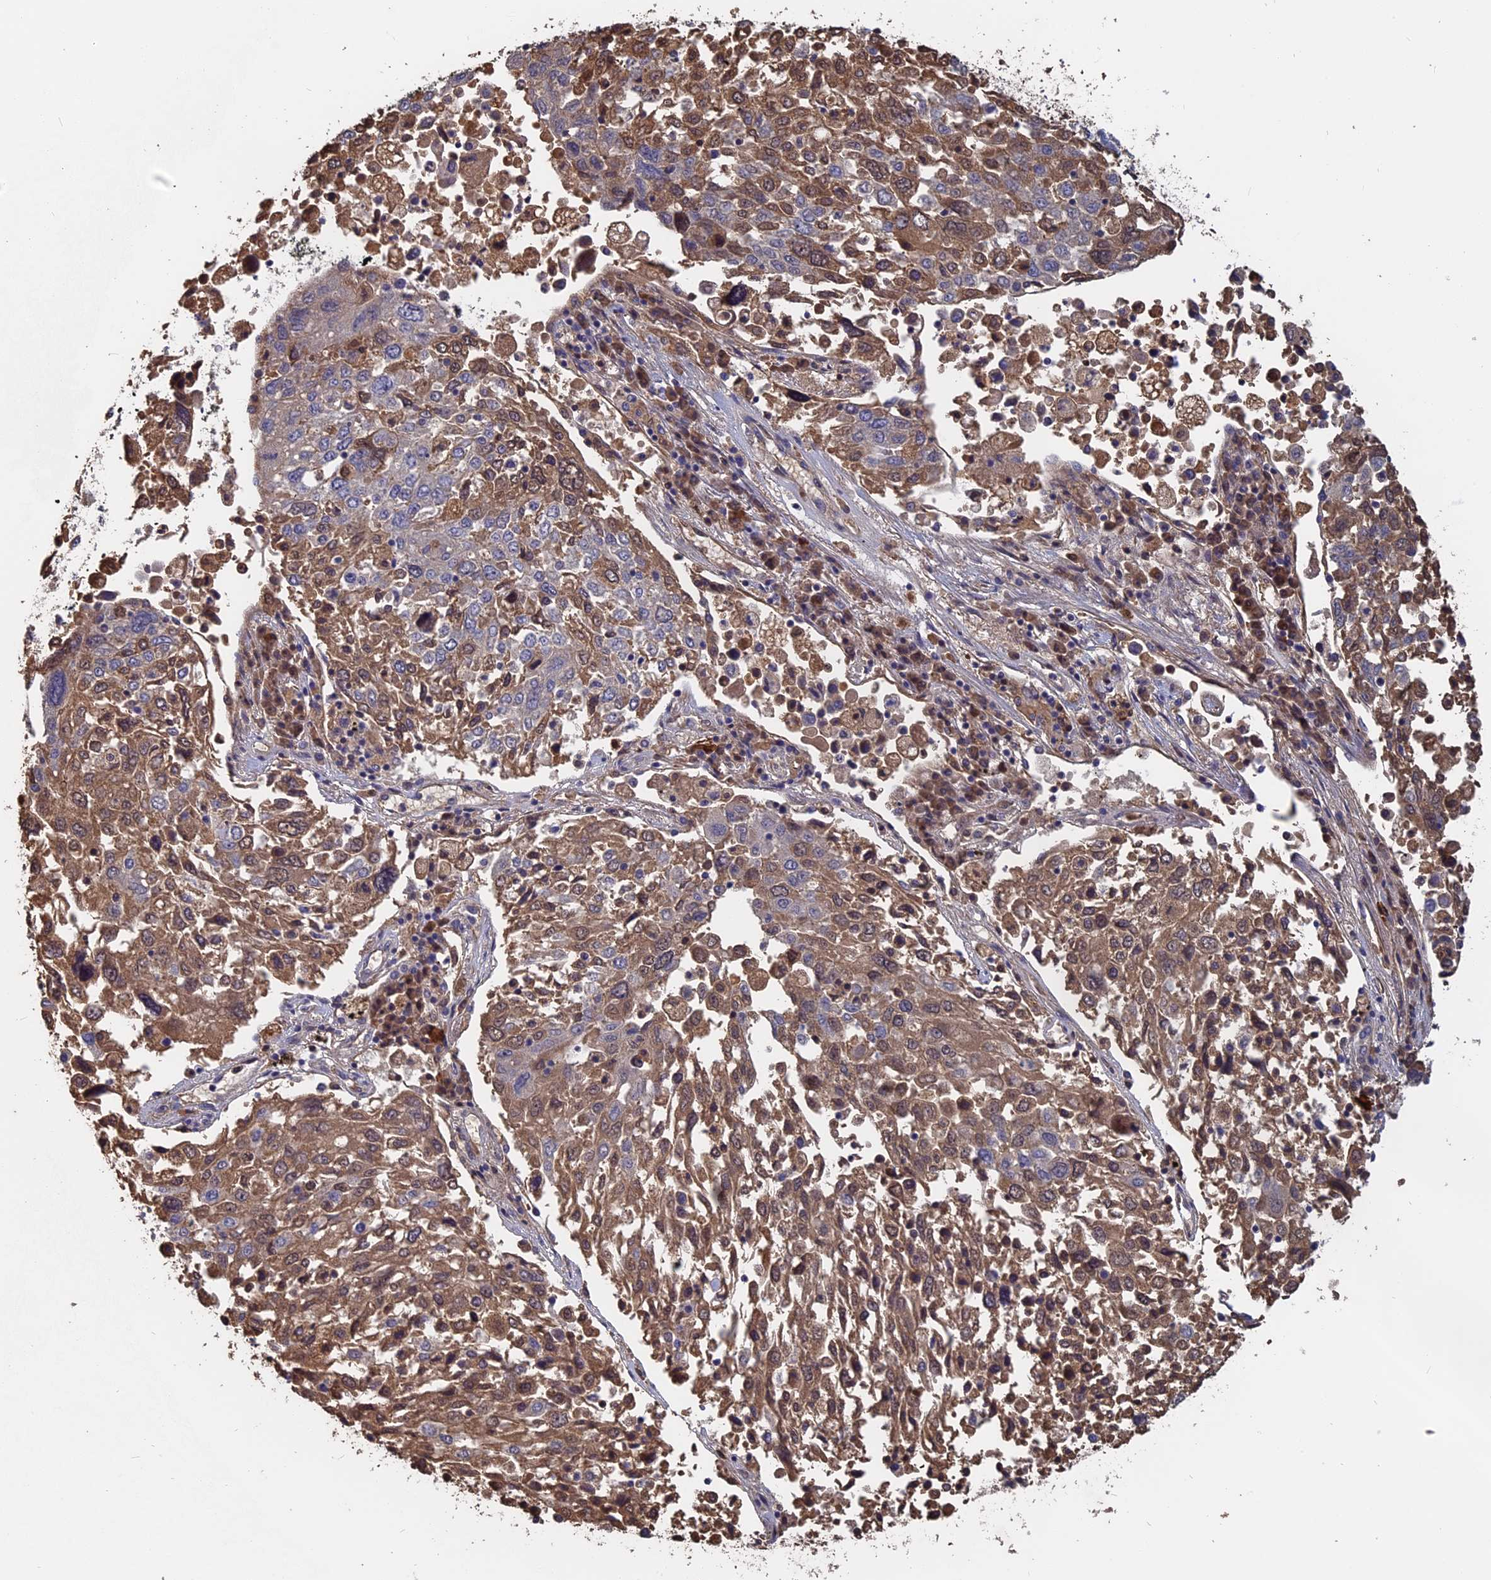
{"staining": {"intensity": "moderate", "quantity": ">75%", "location": "cytoplasmic/membranous"}, "tissue": "lung cancer", "cell_type": "Tumor cells", "image_type": "cancer", "snomed": [{"axis": "morphology", "description": "Squamous cell carcinoma, NOS"}, {"axis": "topography", "description": "Lung"}], "caption": "This is an image of immunohistochemistry staining of lung cancer (squamous cell carcinoma), which shows moderate positivity in the cytoplasmic/membranous of tumor cells.", "gene": "SLC33A1", "patient": {"sex": "male", "age": 65}}